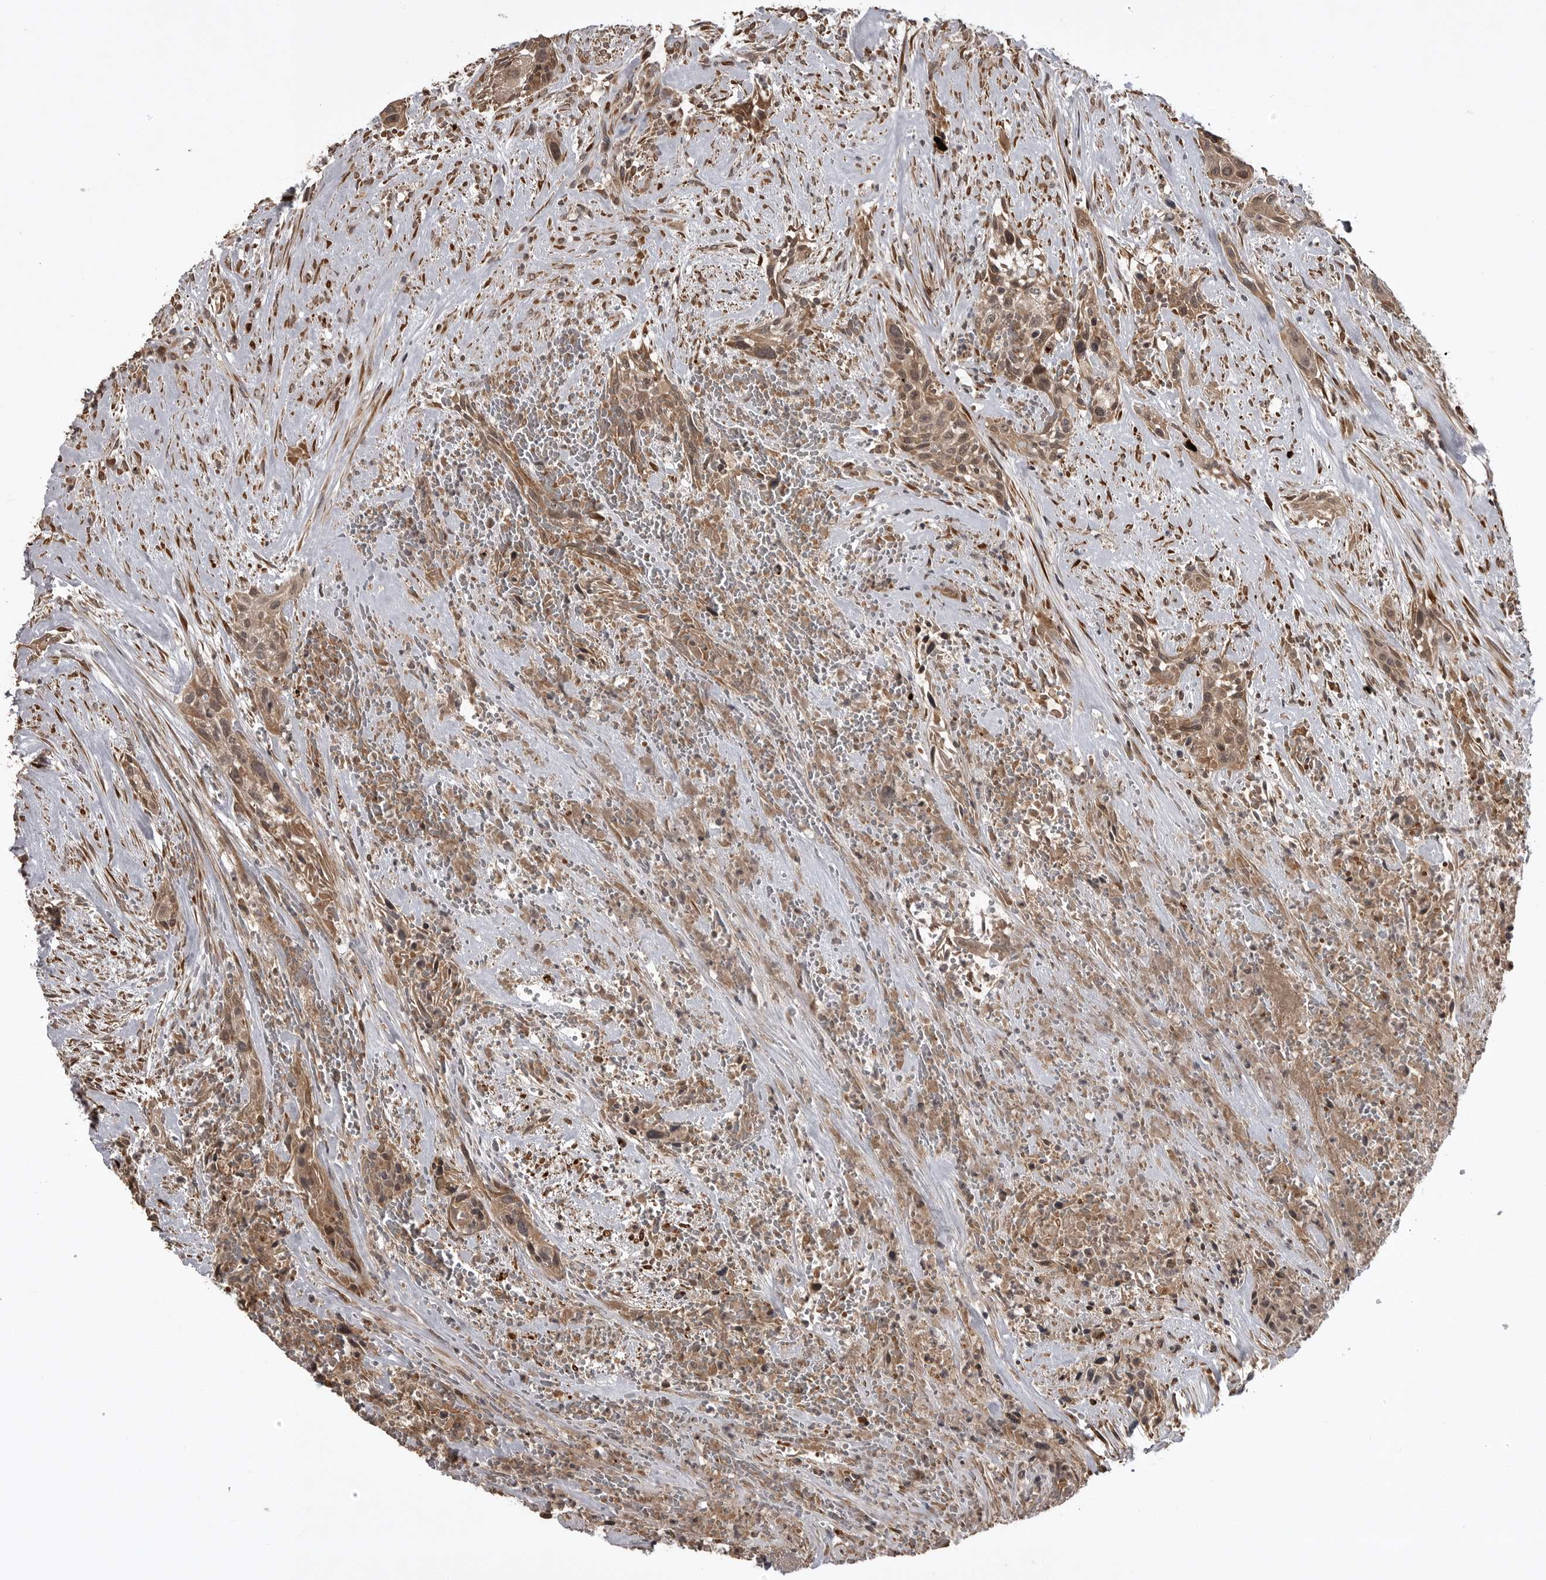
{"staining": {"intensity": "weak", "quantity": ">75%", "location": "cytoplasmic/membranous,nuclear"}, "tissue": "urothelial cancer", "cell_type": "Tumor cells", "image_type": "cancer", "snomed": [{"axis": "morphology", "description": "Urothelial carcinoma, High grade"}, {"axis": "topography", "description": "Urinary bladder"}], "caption": "A micrograph of human urothelial carcinoma (high-grade) stained for a protein demonstrates weak cytoplasmic/membranous and nuclear brown staining in tumor cells. The protein is stained brown, and the nuclei are stained in blue (DAB (3,3'-diaminobenzidine) IHC with brightfield microscopy, high magnification).", "gene": "AKAP7", "patient": {"sex": "male", "age": 35}}